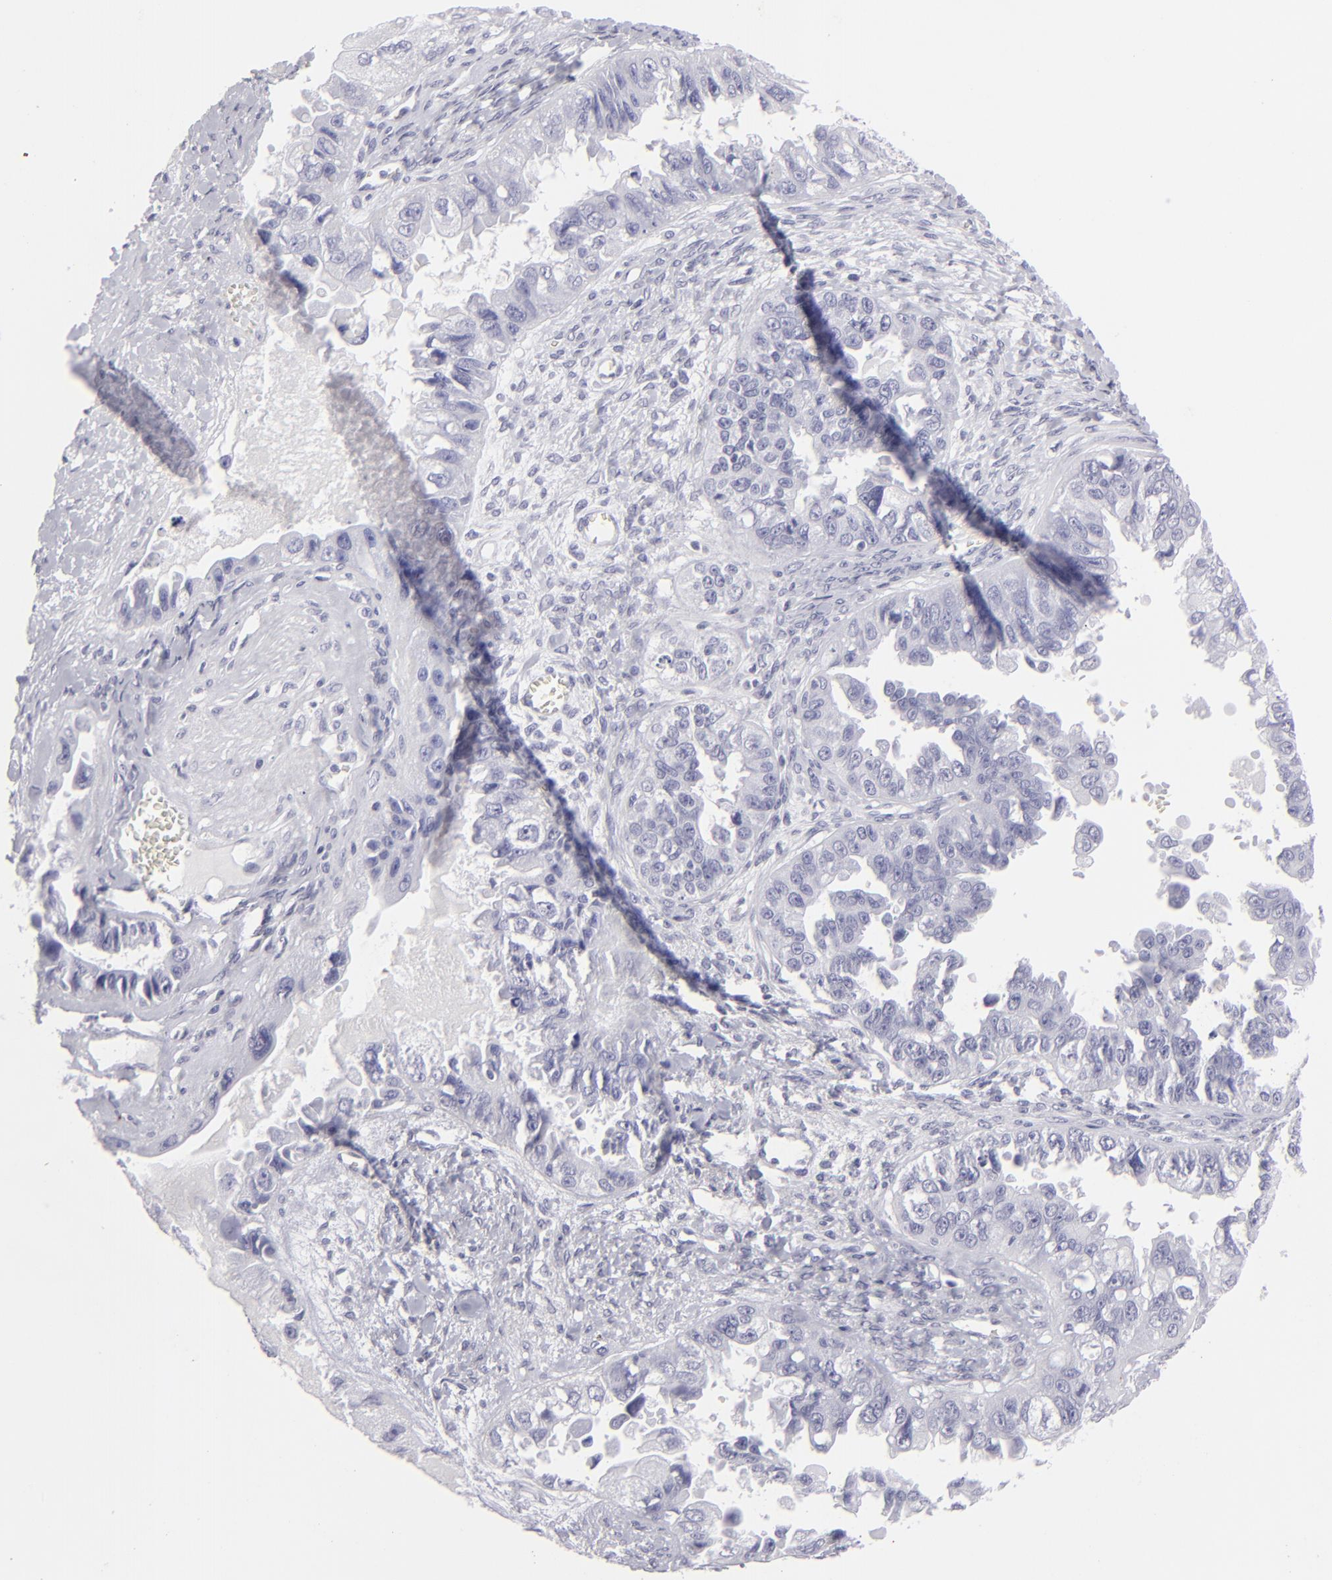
{"staining": {"intensity": "negative", "quantity": "none", "location": "none"}, "tissue": "ovarian cancer", "cell_type": "Tumor cells", "image_type": "cancer", "snomed": [{"axis": "morphology", "description": "Carcinoma, endometroid"}, {"axis": "topography", "description": "Ovary"}], "caption": "The IHC photomicrograph has no significant expression in tumor cells of ovarian cancer tissue.", "gene": "KRT1", "patient": {"sex": "female", "age": 85}}